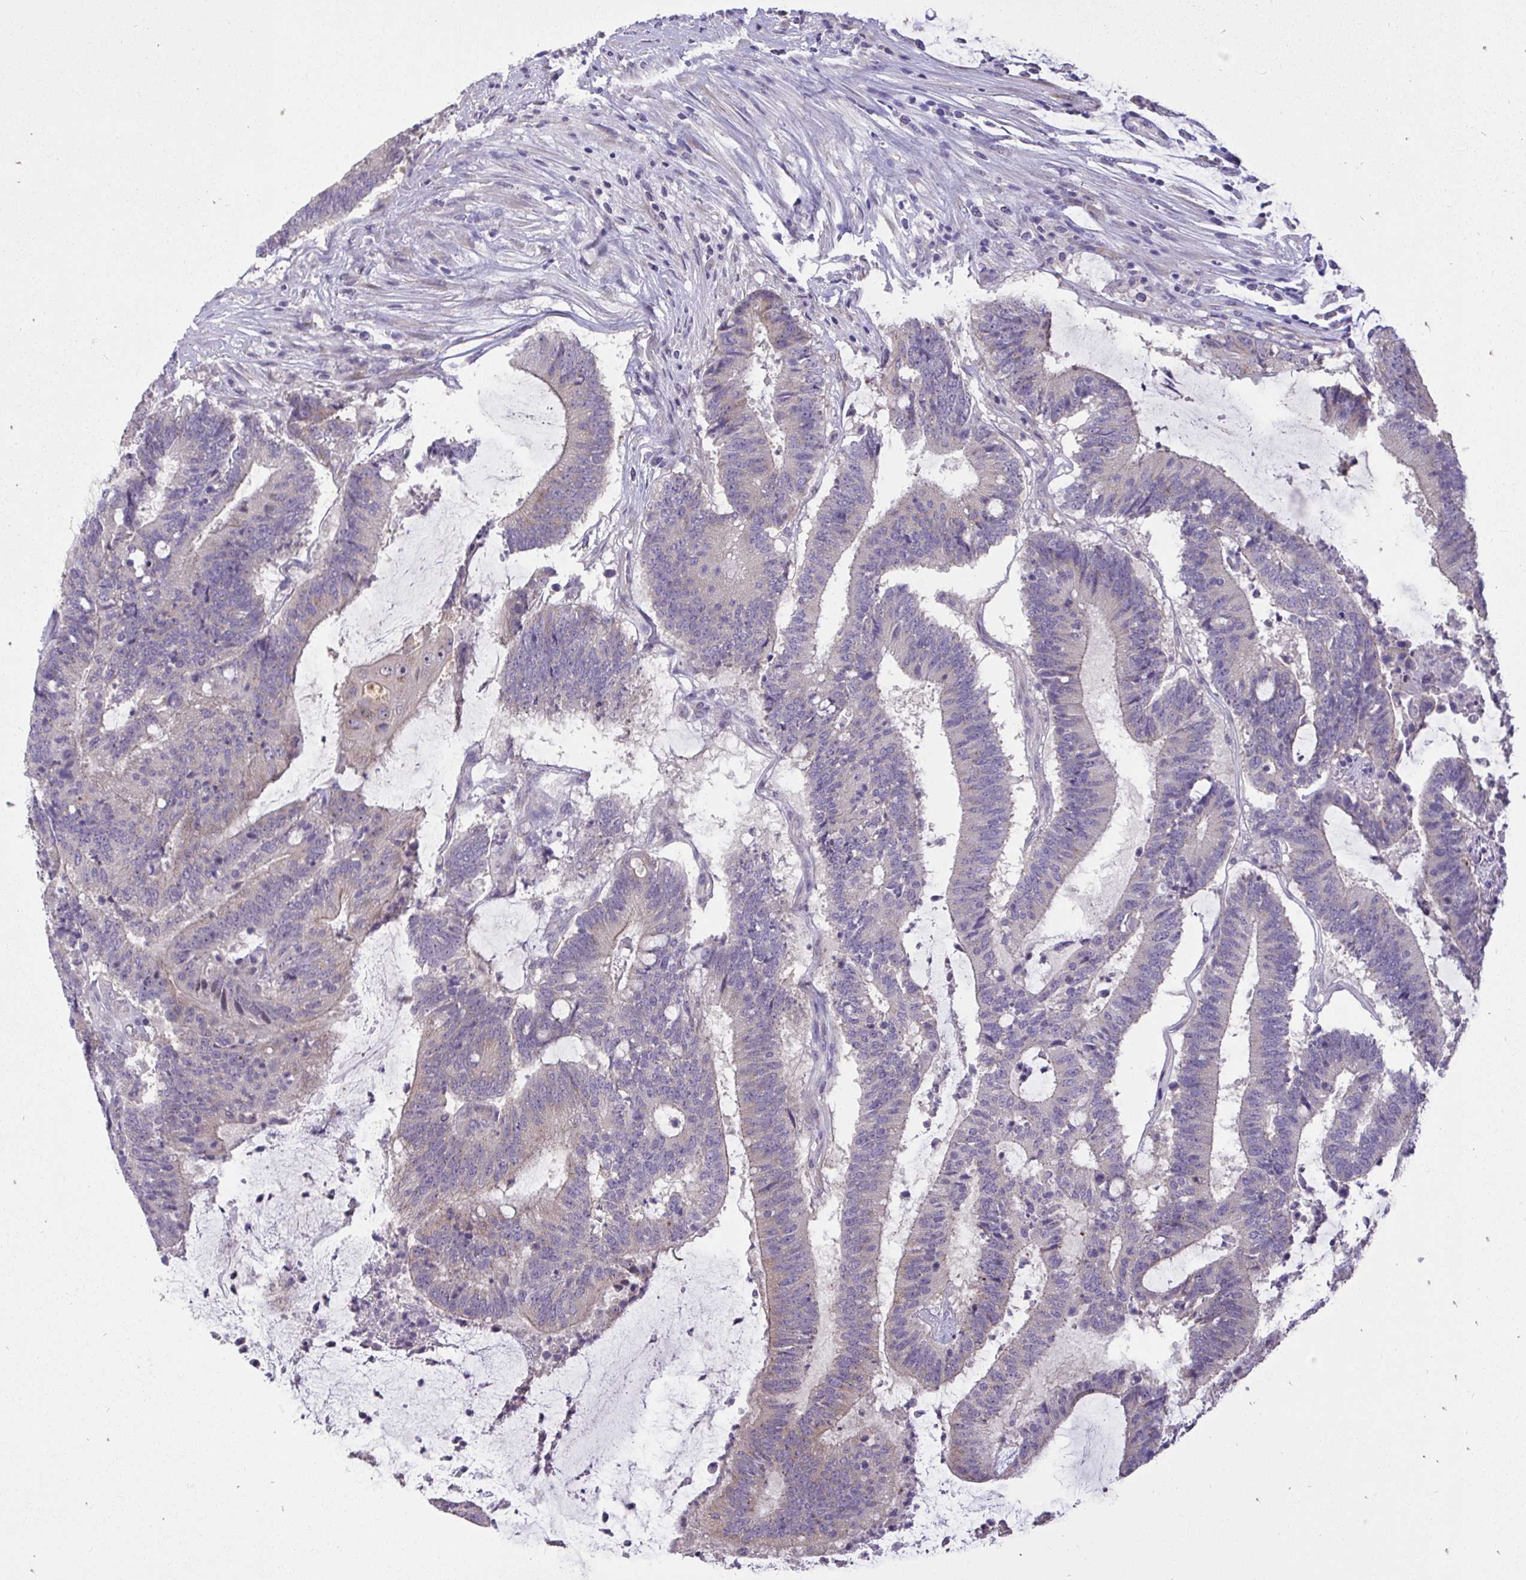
{"staining": {"intensity": "weak", "quantity": "<25%", "location": "cytoplasmic/membranous"}, "tissue": "colorectal cancer", "cell_type": "Tumor cells", "image_type": "cancer", "snomed": [{"axis": "morphology", "description": "Adenocarcinoma, NOS"}, {"axis": "topography", "description": "Colon"}], "caption": "DAB (3,3'-diaminobenzidine) immunohistochemical staining of colorectal adenocarcinoma reveals no significant positivity in tumor cells.", "gene": "VGLL3", "patient": {"sex": "female", "age": 43}}